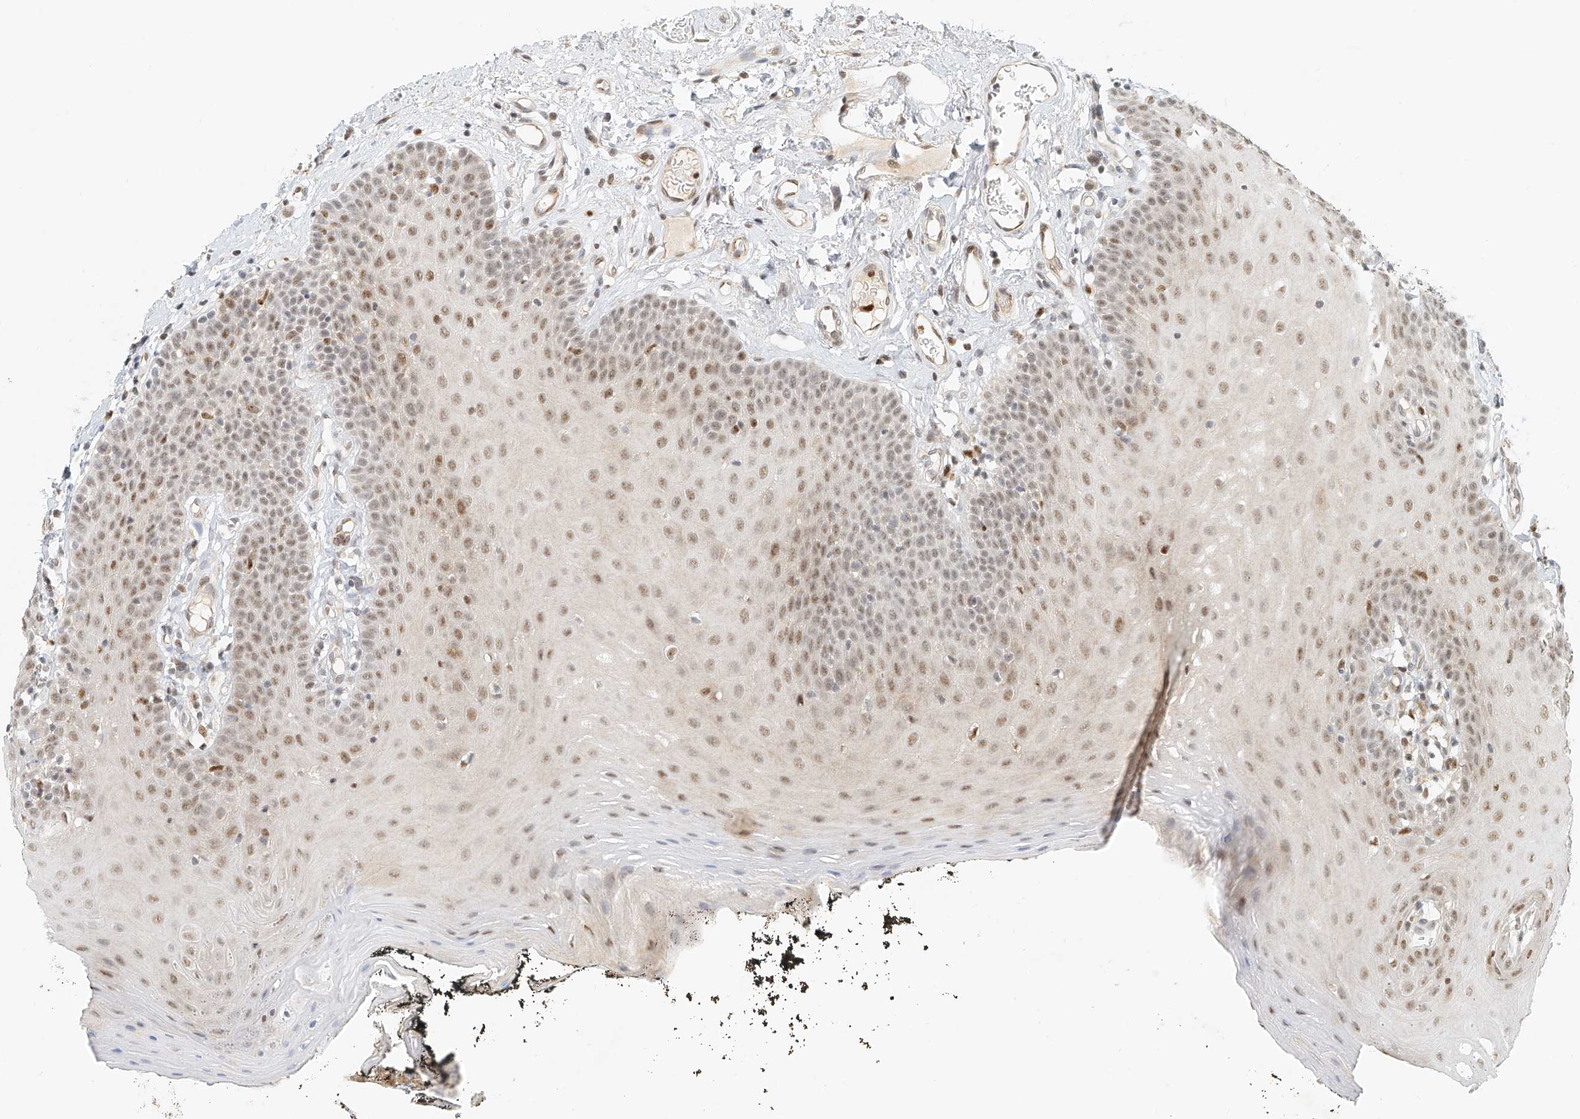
{"staining": {"intensity": "moderate", "quantity": "25%-75%", "location": "nuclear"}, "tissue": "oral mucosa", "cell_type": "Squamous epithelial cells", "image_type": "normal", "snomed": [{"axis": "morphology", "description": "Normal tissue, NOS"}, {"axis": "topography", "description": "Oral tissue"}], "caption": "DAB immunohistochemical staining of benign oral mucosa displays moderate nuclear protein staining in about 25%-75% of squamous epithelial cells.", "gene": "CXorf58", "patient": {"sex": "male", "age": 74}}